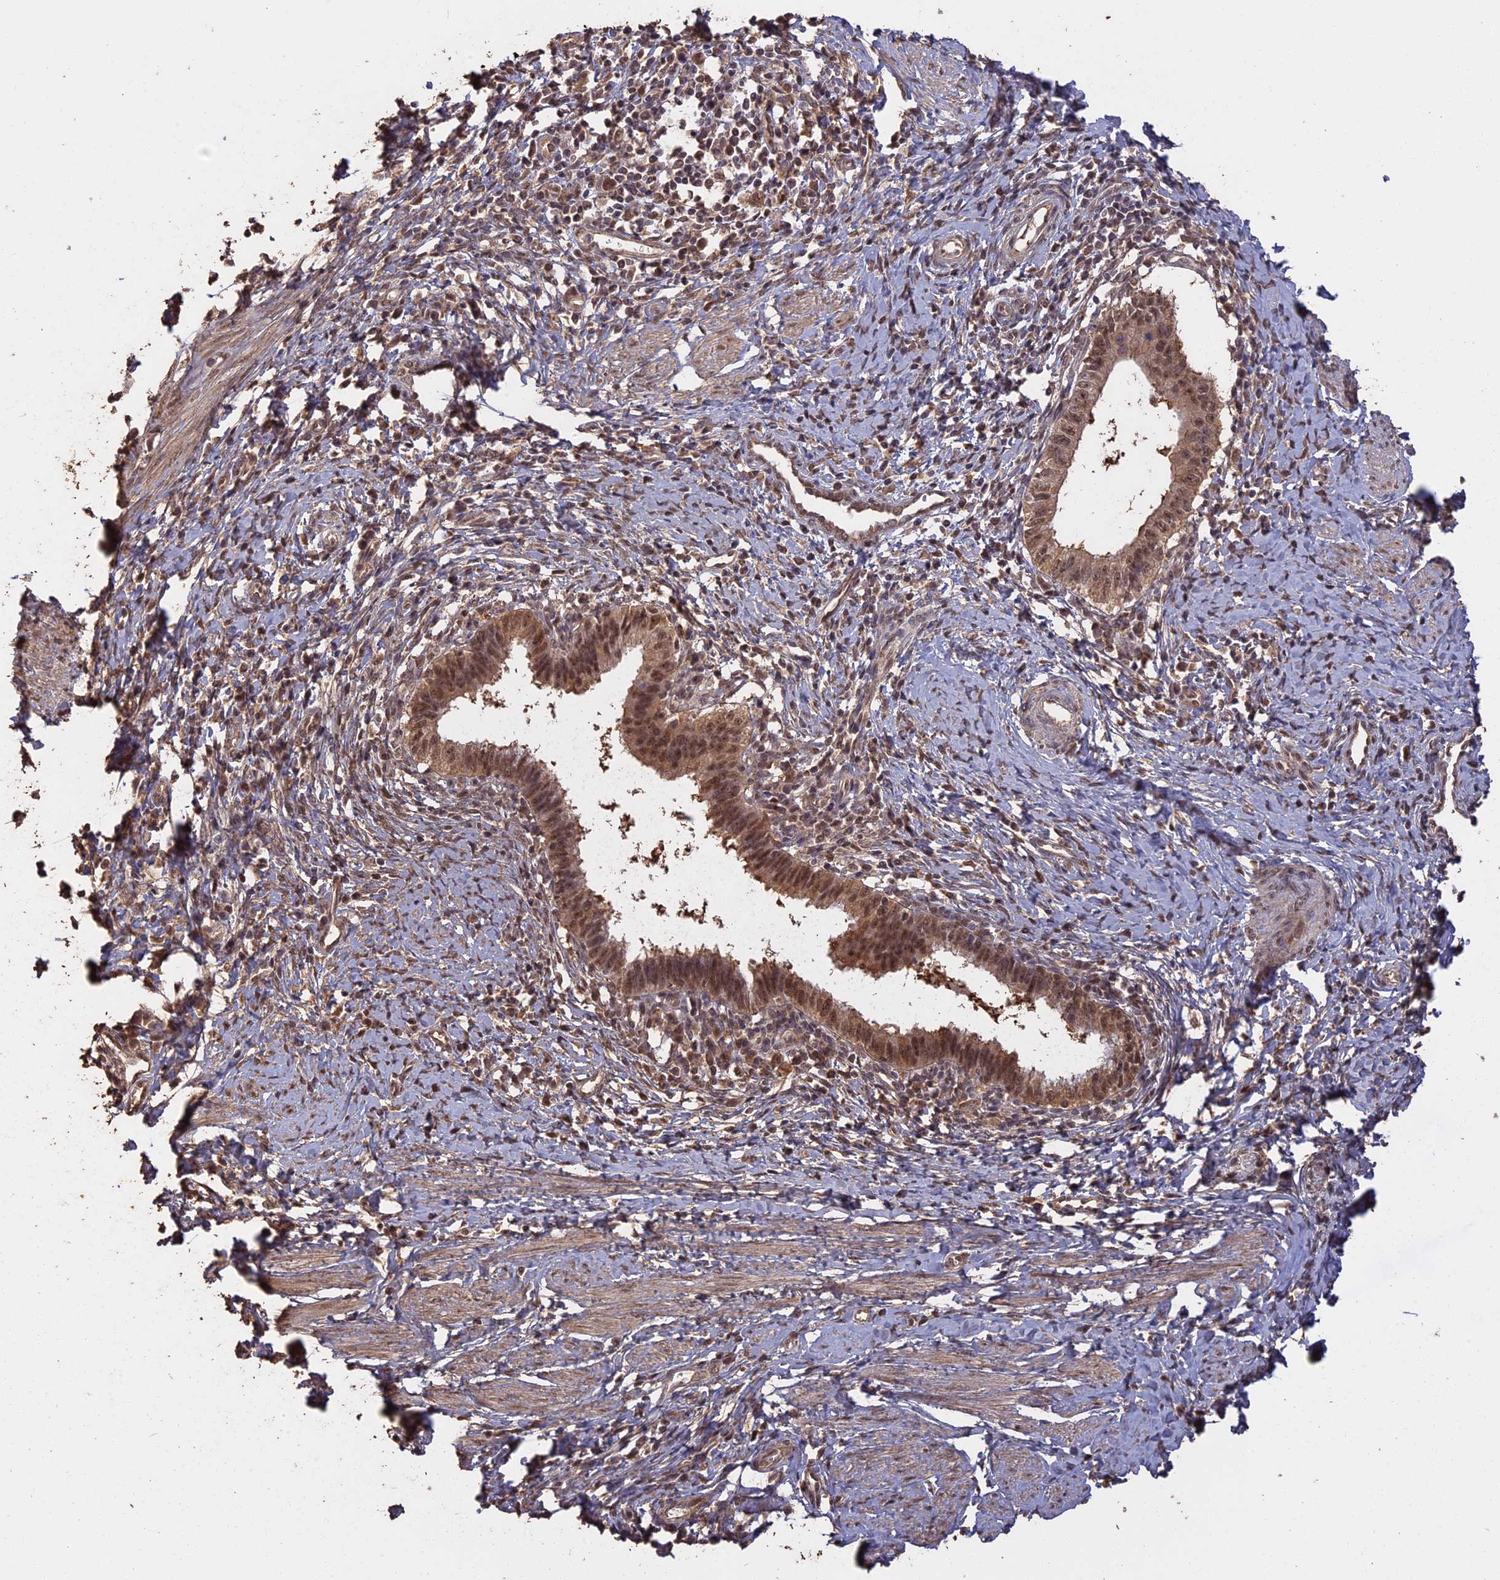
{"staining": {"intensity": "moderate", "quantity": ">75%", "location": "cytoplasmic/membranous,nuclear"}, "tissue": "cervical cancer", "cell_type": "Tumor cells", "image_type": "cancer", "snomed": [{"axis": "morphology", "description": "Adenocarcinoma, NOS"}, {"axis": "topography", "description": "Cervix"}], "caption": "This histopathology image shows cervical cancer (adenocarcinoma) stained with immunohistochemistry (IHC) to label a protein in brown. The cytoplasmic/membranous and nuclear of tumor cells show moderate positivity for the protein. Nuclei are counter-stained blue.", "gene": "PSMC6", "patient": {"sex": "female", "age": 36}}